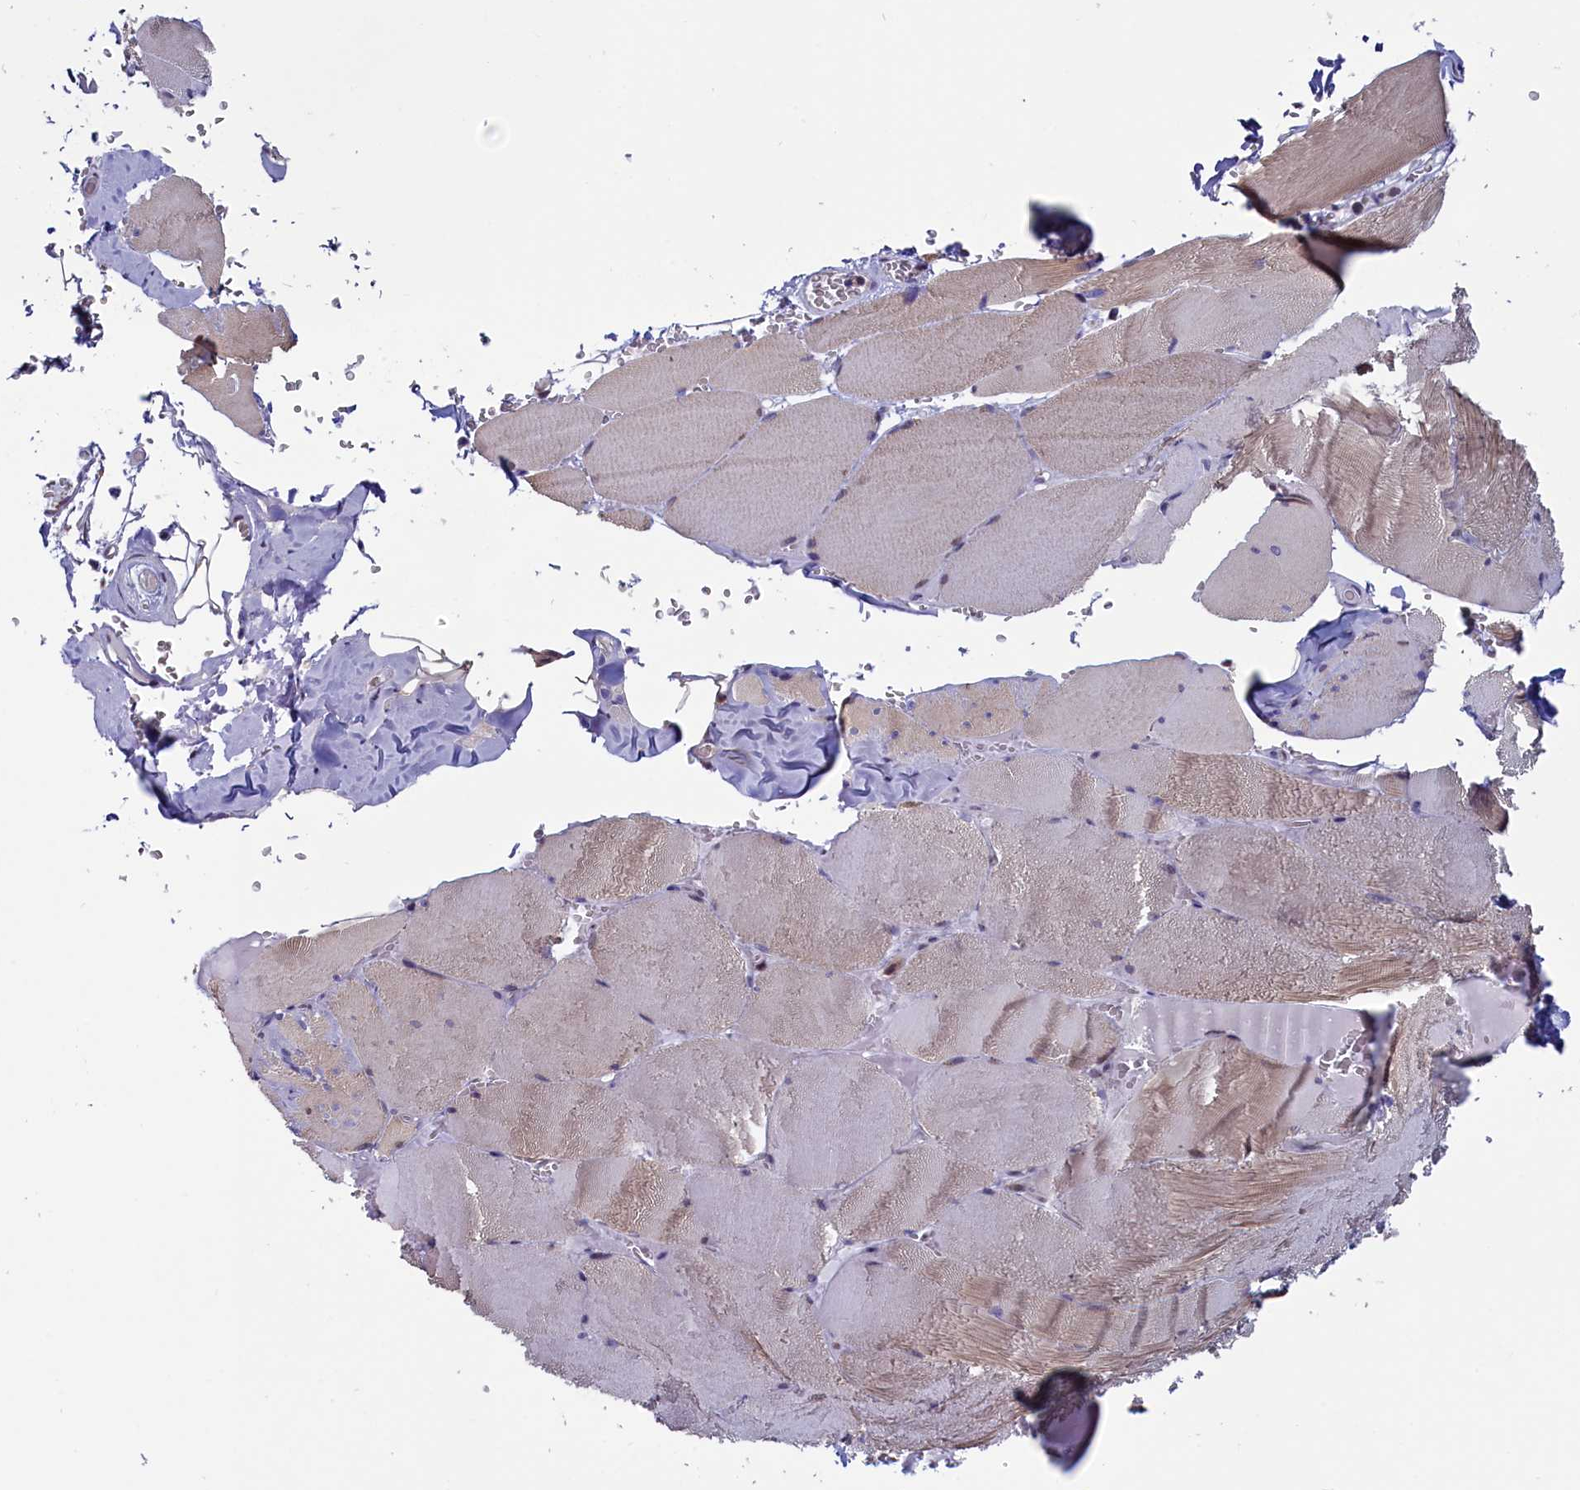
{"staining": {"intensity": "weak", "quantity": "25%-75%", "location": "cytoplasmic/membranous"}, "tissue": "skeletal muscle", "cell_type": "Myocytes", "image_type": "normal", "snomed": [{"axis": "morphology", "description": "Normal tissue, NOS"}, {"axis": "topography", "description": "Skeletal muscle"}, {"axis": "topography", "description": "Head-Neck"}], "caption": "The photomicrograph displays immunohistochemical staining of benign skeletal muscle. There is weak cytoplasmic/membranous positivity is identified in approximately 25%-75% of myocytes. The protein of interest is shown in brown color, while the nuclei are stained blue.", "gene": "CIAPIN1", "patient": {"sex": "male", "age": 66}}